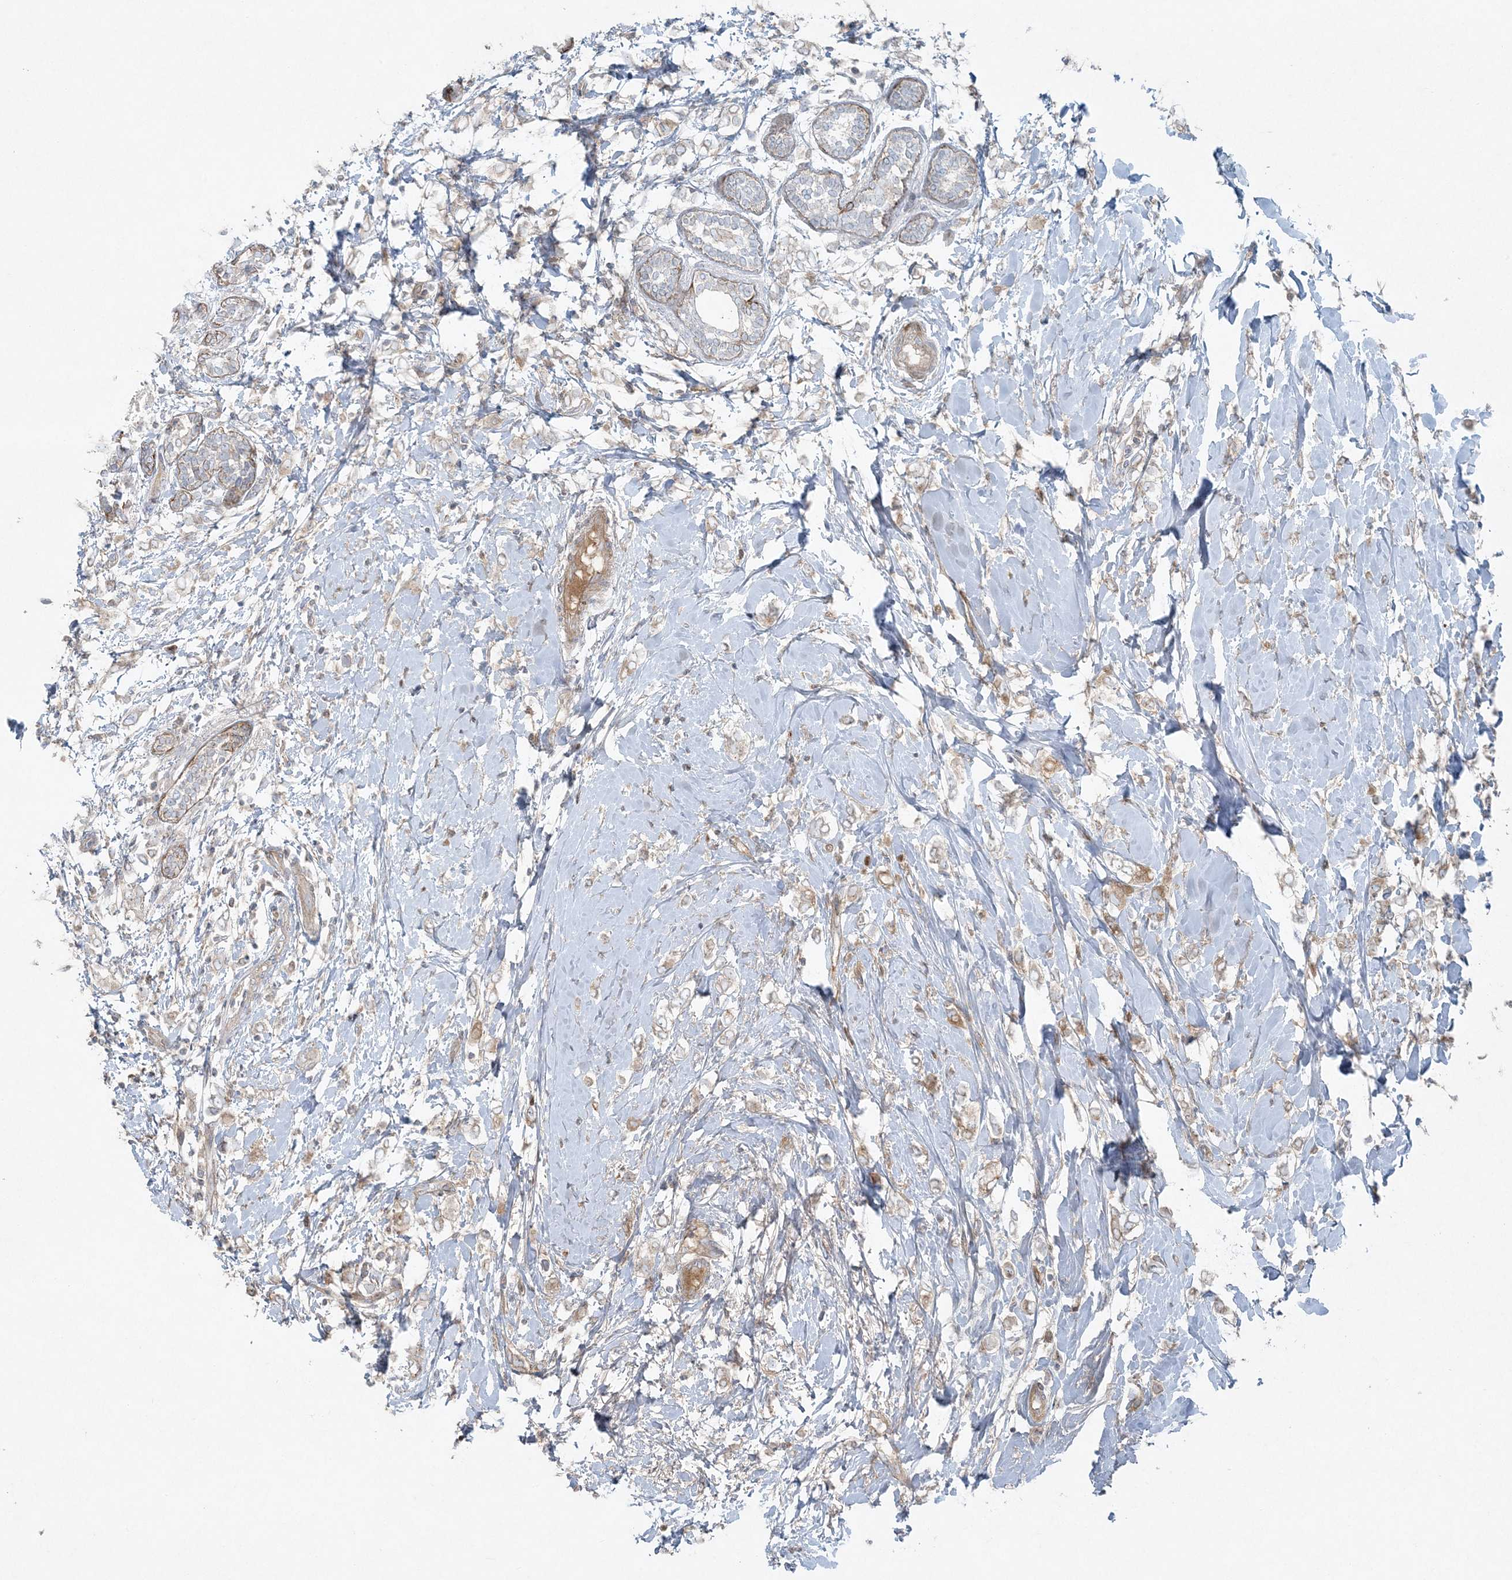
{"staining": {"intensity": "moderate", "quantity": ">75%", "location": "cytoplasmic/membranous"}, "tissue": "breast cancer", "cell_type": "Tumor cells", "image_type": "cancer", "snomed": [{"axis": "morphology", "description": "Normal tissue, NOS"}, {"axis": "morphology", "description": "Lobular carcinoma"}, {"axis": "topography", "description": "Breast"}], "caption": "This image demonstrates immunohistochemistry staining of human breast cancer (lobular carcinoma), with medium moderate cytoplasmic/membranous positivity in approximately >75% of tumor cells.", "gene": "PIK3R4", "patient": {"sex": "female", "age": 47}}